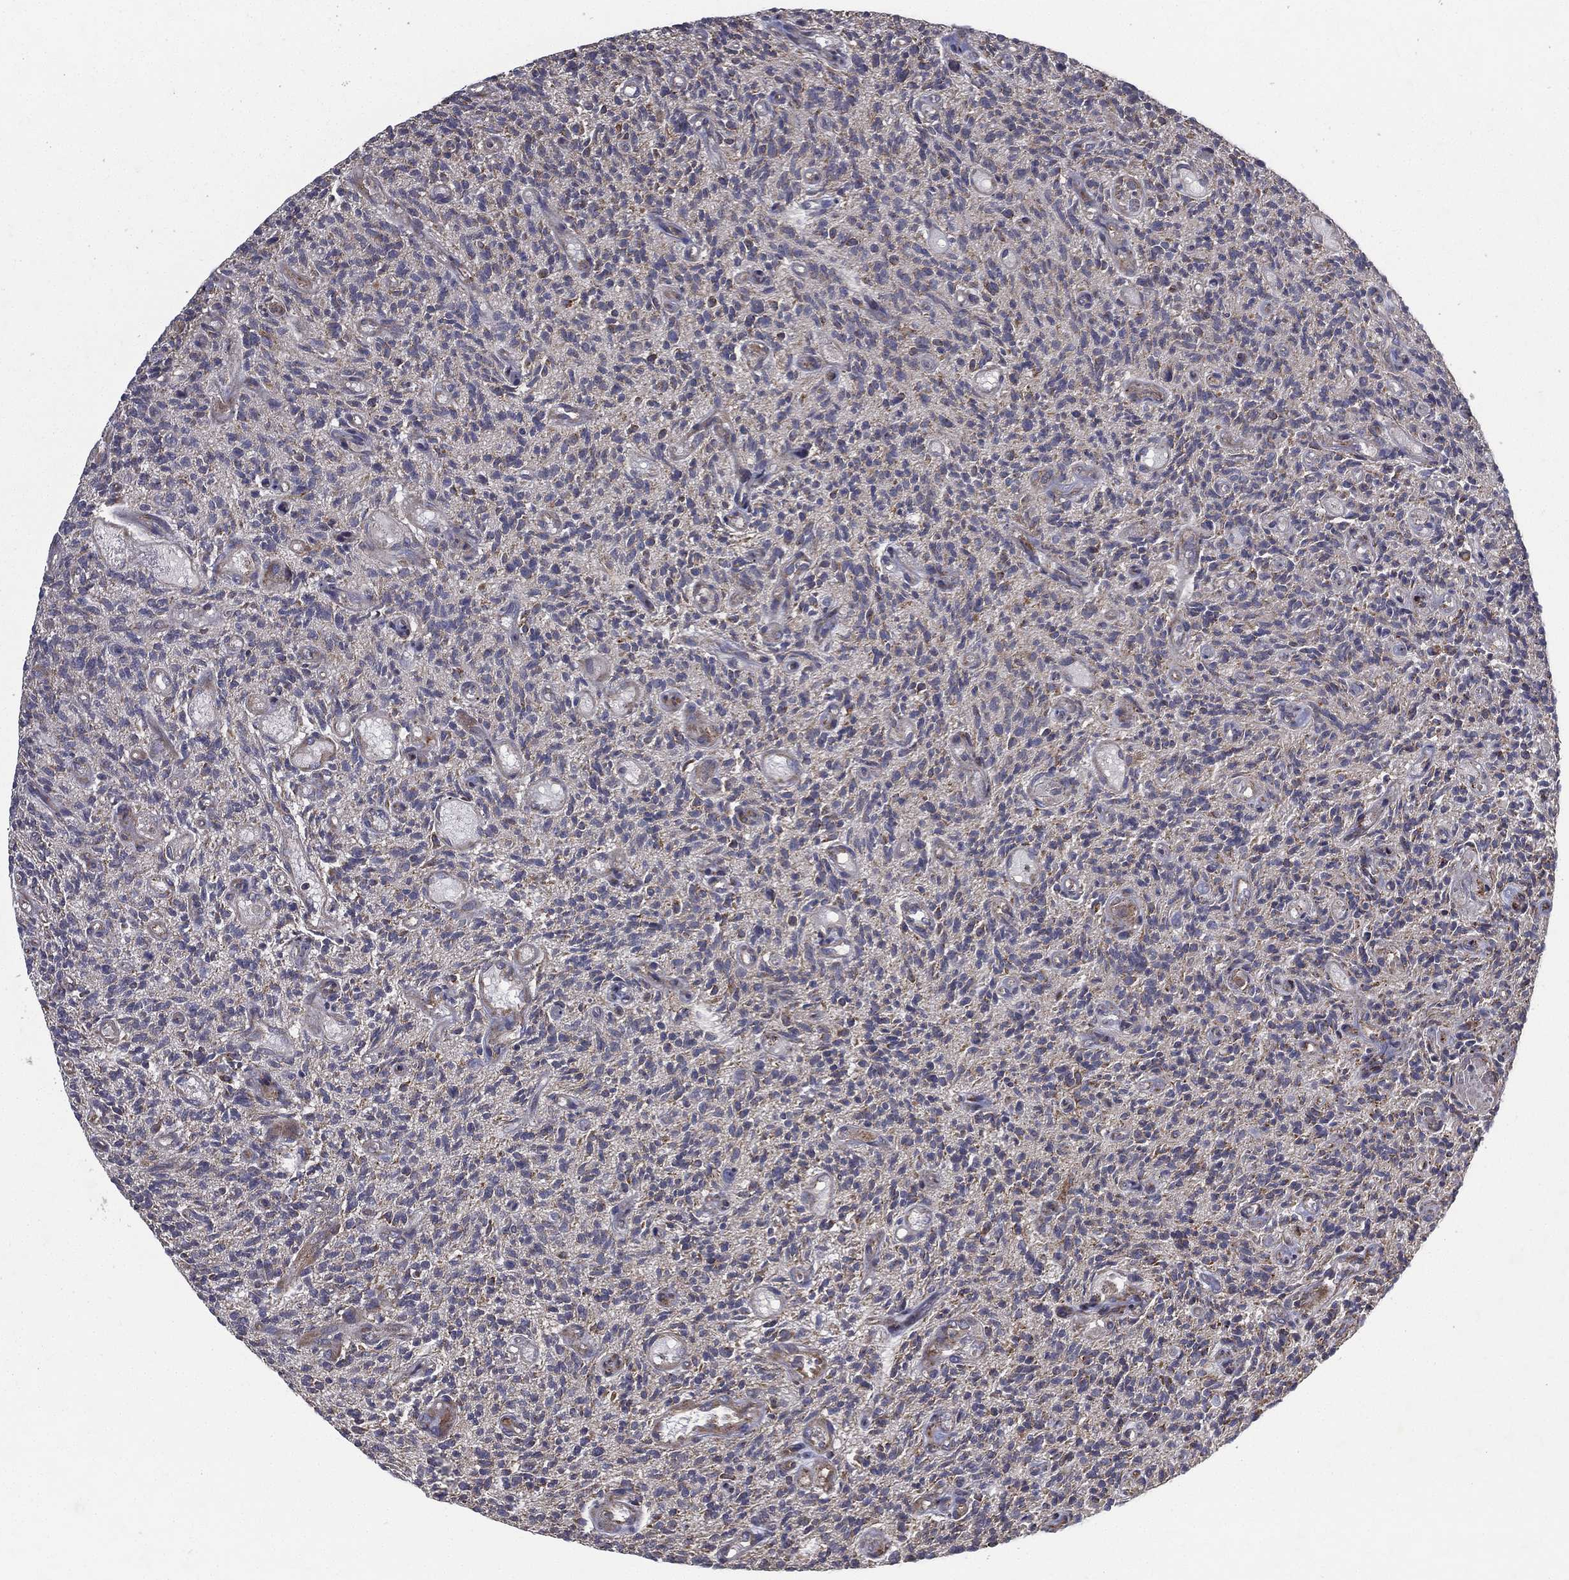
{"staining": {"intensity": "moderate", "quantity": "25%-75%", "location": "cytoplasmic/membranous"}, "tissue": "glioma", "cell_type": "Tumor cells", "image_type": "cancer", "snomed": [{"axis": "morphology", "description": "Glioma, malignant, High grade"}, {"axis": "topography", "description": "Brain"}], "caption": "This is a histology image of IHC staining of glioma, which shows moderate staining in the cytoplasmic/membranous of tumor cells.", "gene": "MT-CYB", "patient": {"sex": "male", "age": 64}}